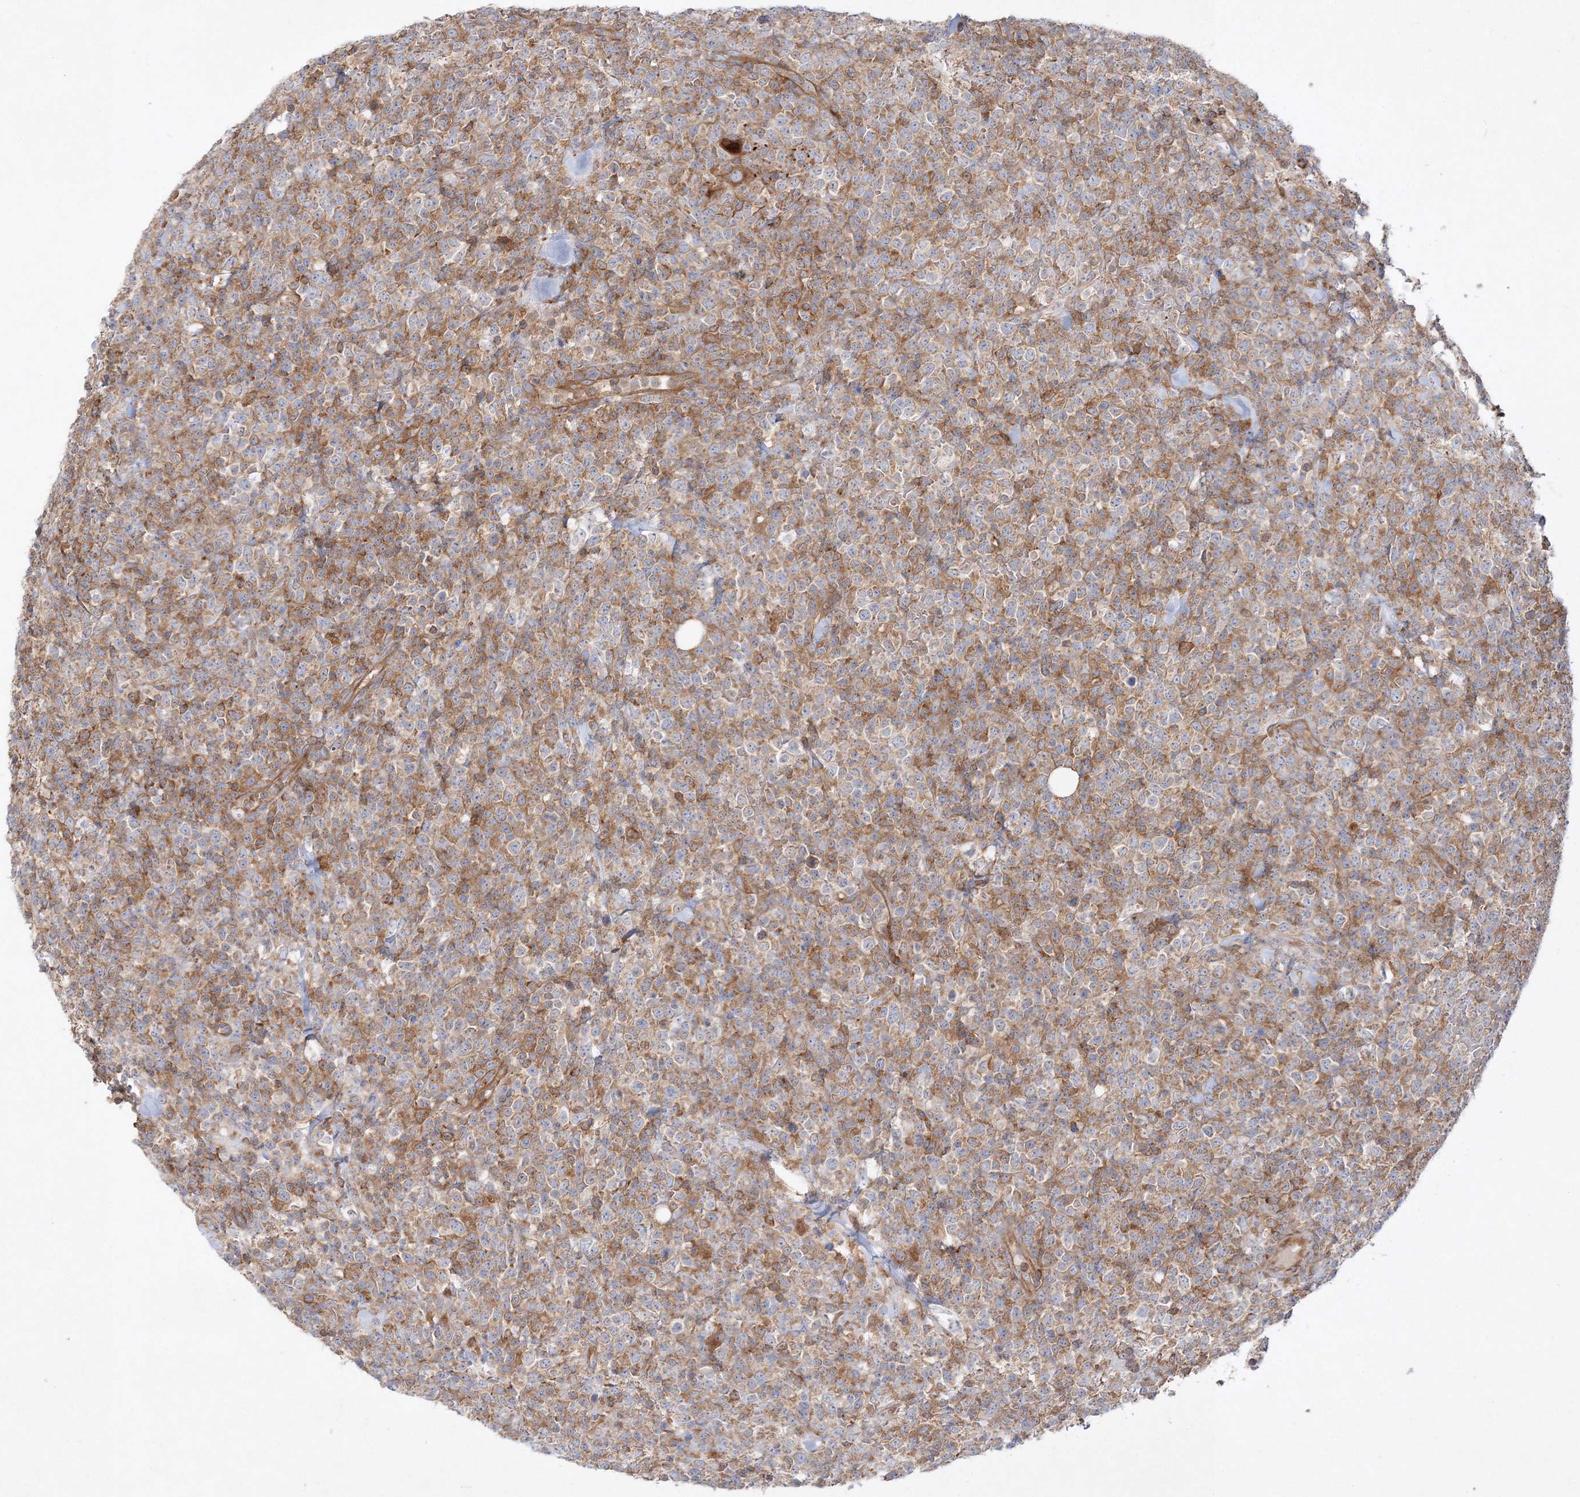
{"staining": {"intensity": "moderate", "quantity": "25%-75%", "location": "cytoplasmic/membranous"}, "tissue": "lymphoma", "cell_type": "Tumor cells", "image_type": "cancer", "snomed": [{"axis": "morphology", "description": "Malignant lymphoma, non-Hodgkin's type, High grade"}, {"axis": "topography", "description": "Colon"}], "caption": "Immunohistochemical staining of human lymphoma exhibits moderate cytoplasmic/membranous protein positivity in about 25%-75% of tumor cells. Nuclei are stained in blue.", "gene": "WDR37", "patient": {"sex": "female", "age": 53}}